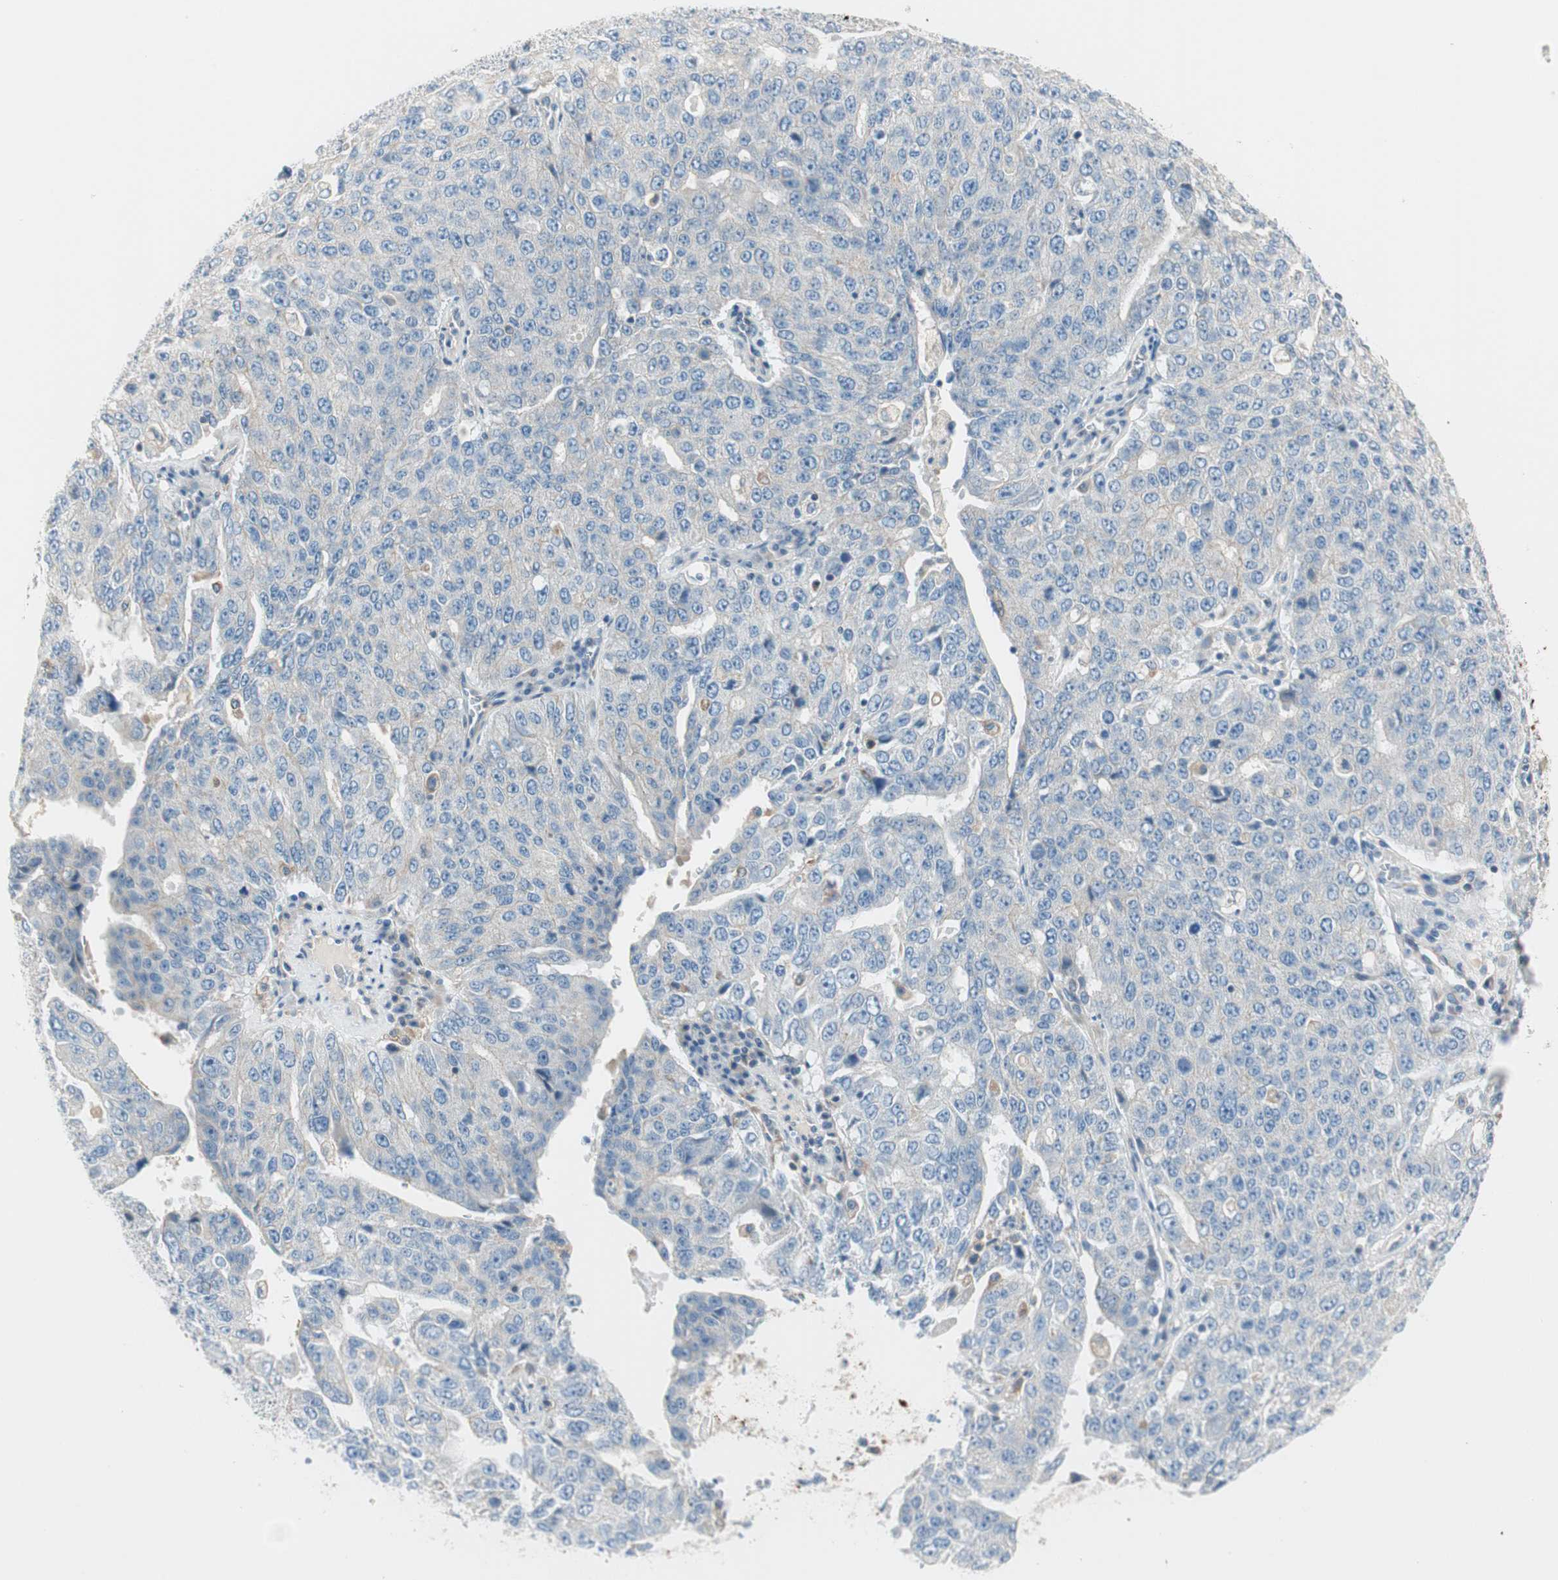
{"staining": {"intensity": "negative", "quantity": "none", "location": "none"}, "tissue": "ovarian cancer", "cell_type": "Tumor cells", "image_type": "cancer", "snomed": [{"axis": "morphology", "description": "Carcinoma, endometroid"}, {"axis": "topography", "description": "Ovary"}], "caption": "Immunohistochemical staining of human ovarian endometroid carcinoma exhibits no significant staining in tumor cells.", "gene": "CDK3", "patient": {"sex": "female", "age": 62}}